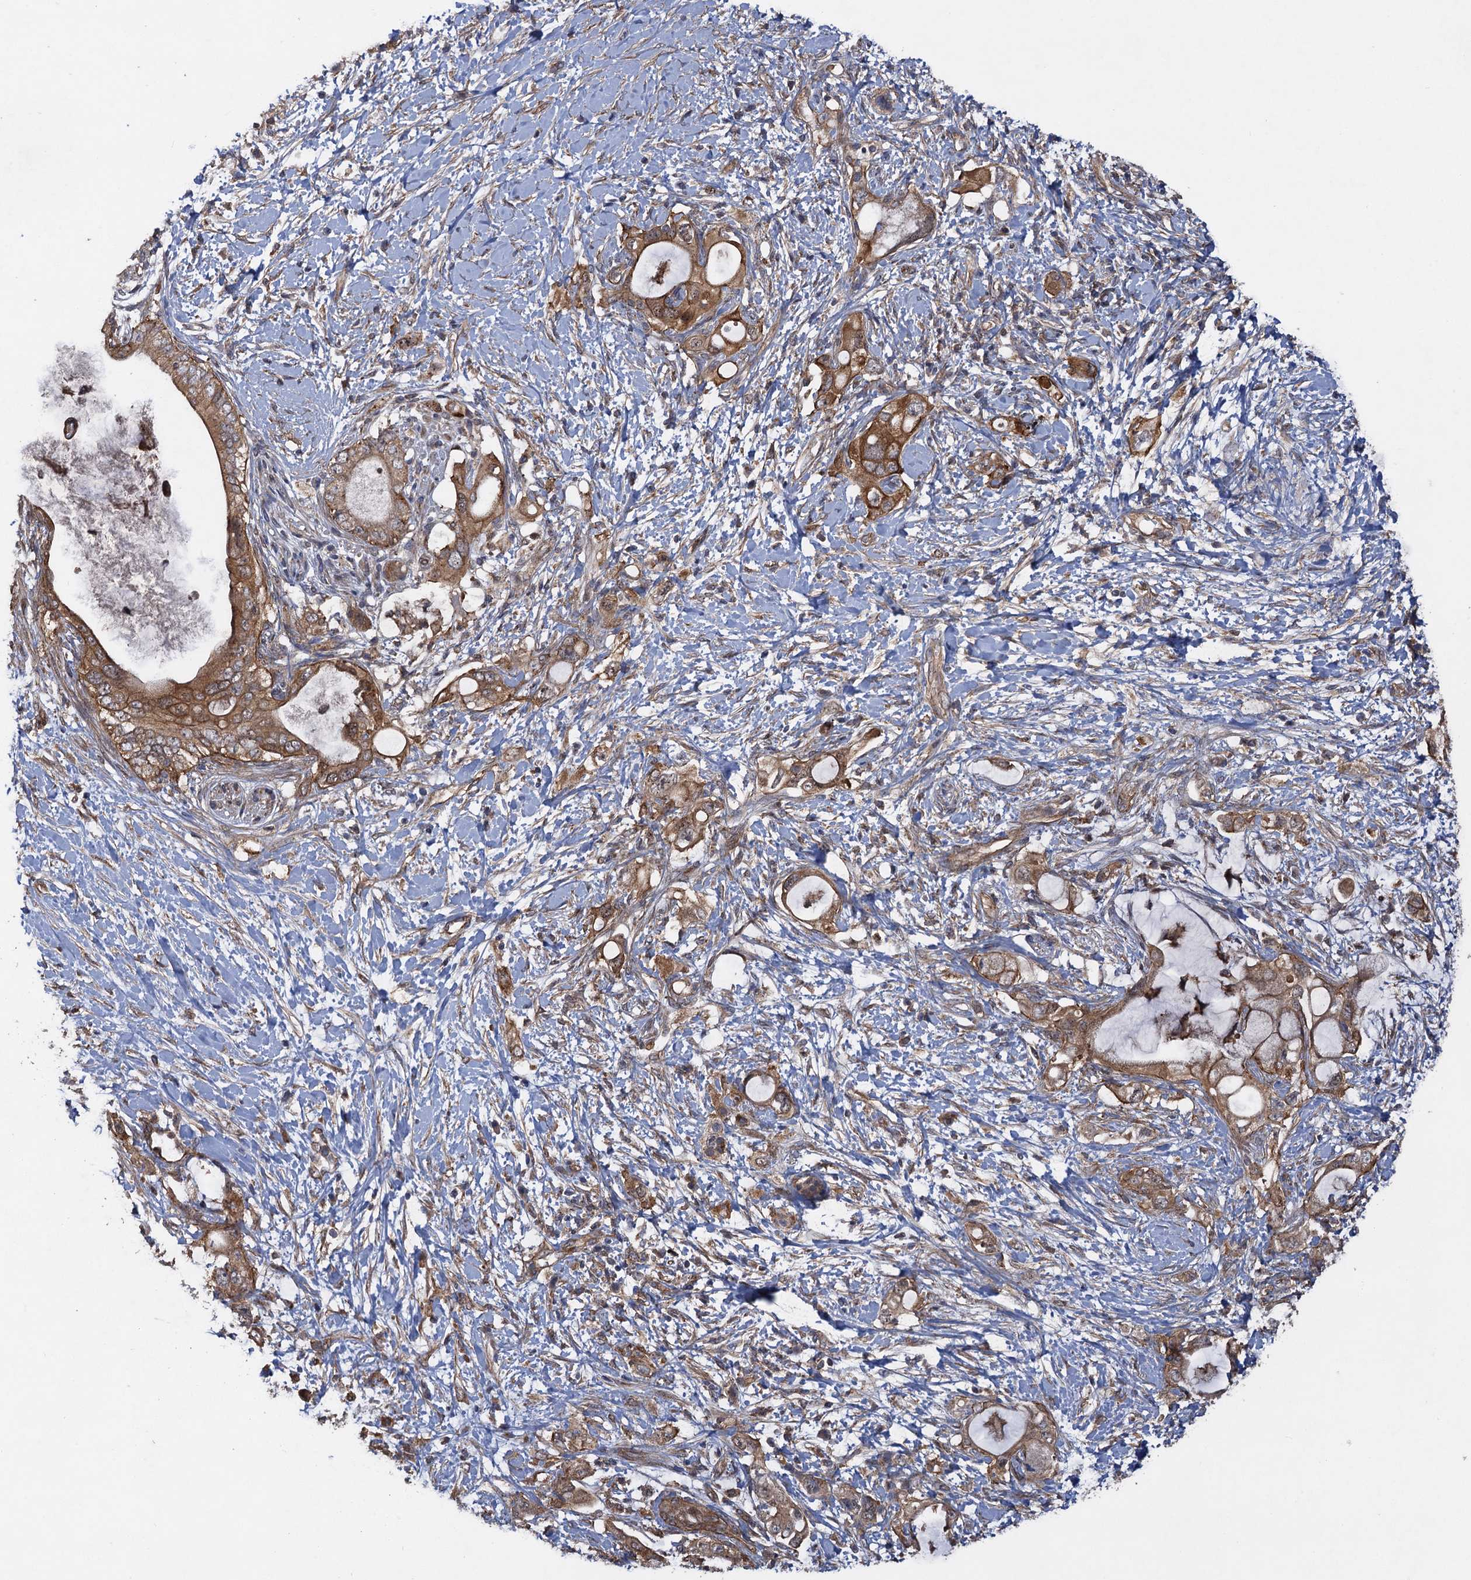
{"staining": {"intensity": "moderate", "quantity": ">75%", "location": "cytoplasmic/membranous"}, "tissue": "pancreatic cancer", "cell_type": "Tumor cells", "image_type": "cancer", "snomed": [{"axis": "morphology", "description": "Adenocarcinoma, NOS"}, {"axis": "topography", "description": "Pancreas"}], "caption": "Immunohistochemistry (IHC) photomicrograph of neoplastic tissue: human pancreatic cancer (adenocarcinoma) stained using immunohistochemistry (IHC) shows medium levels of moderate protein expression localized specifically in the cytoplasmic/membranous of tumor cells, appearing as a cytoplasmic/membranous brown color.", "gene": "HAUS1", "patient": {"sex": "female", "age": 56}}